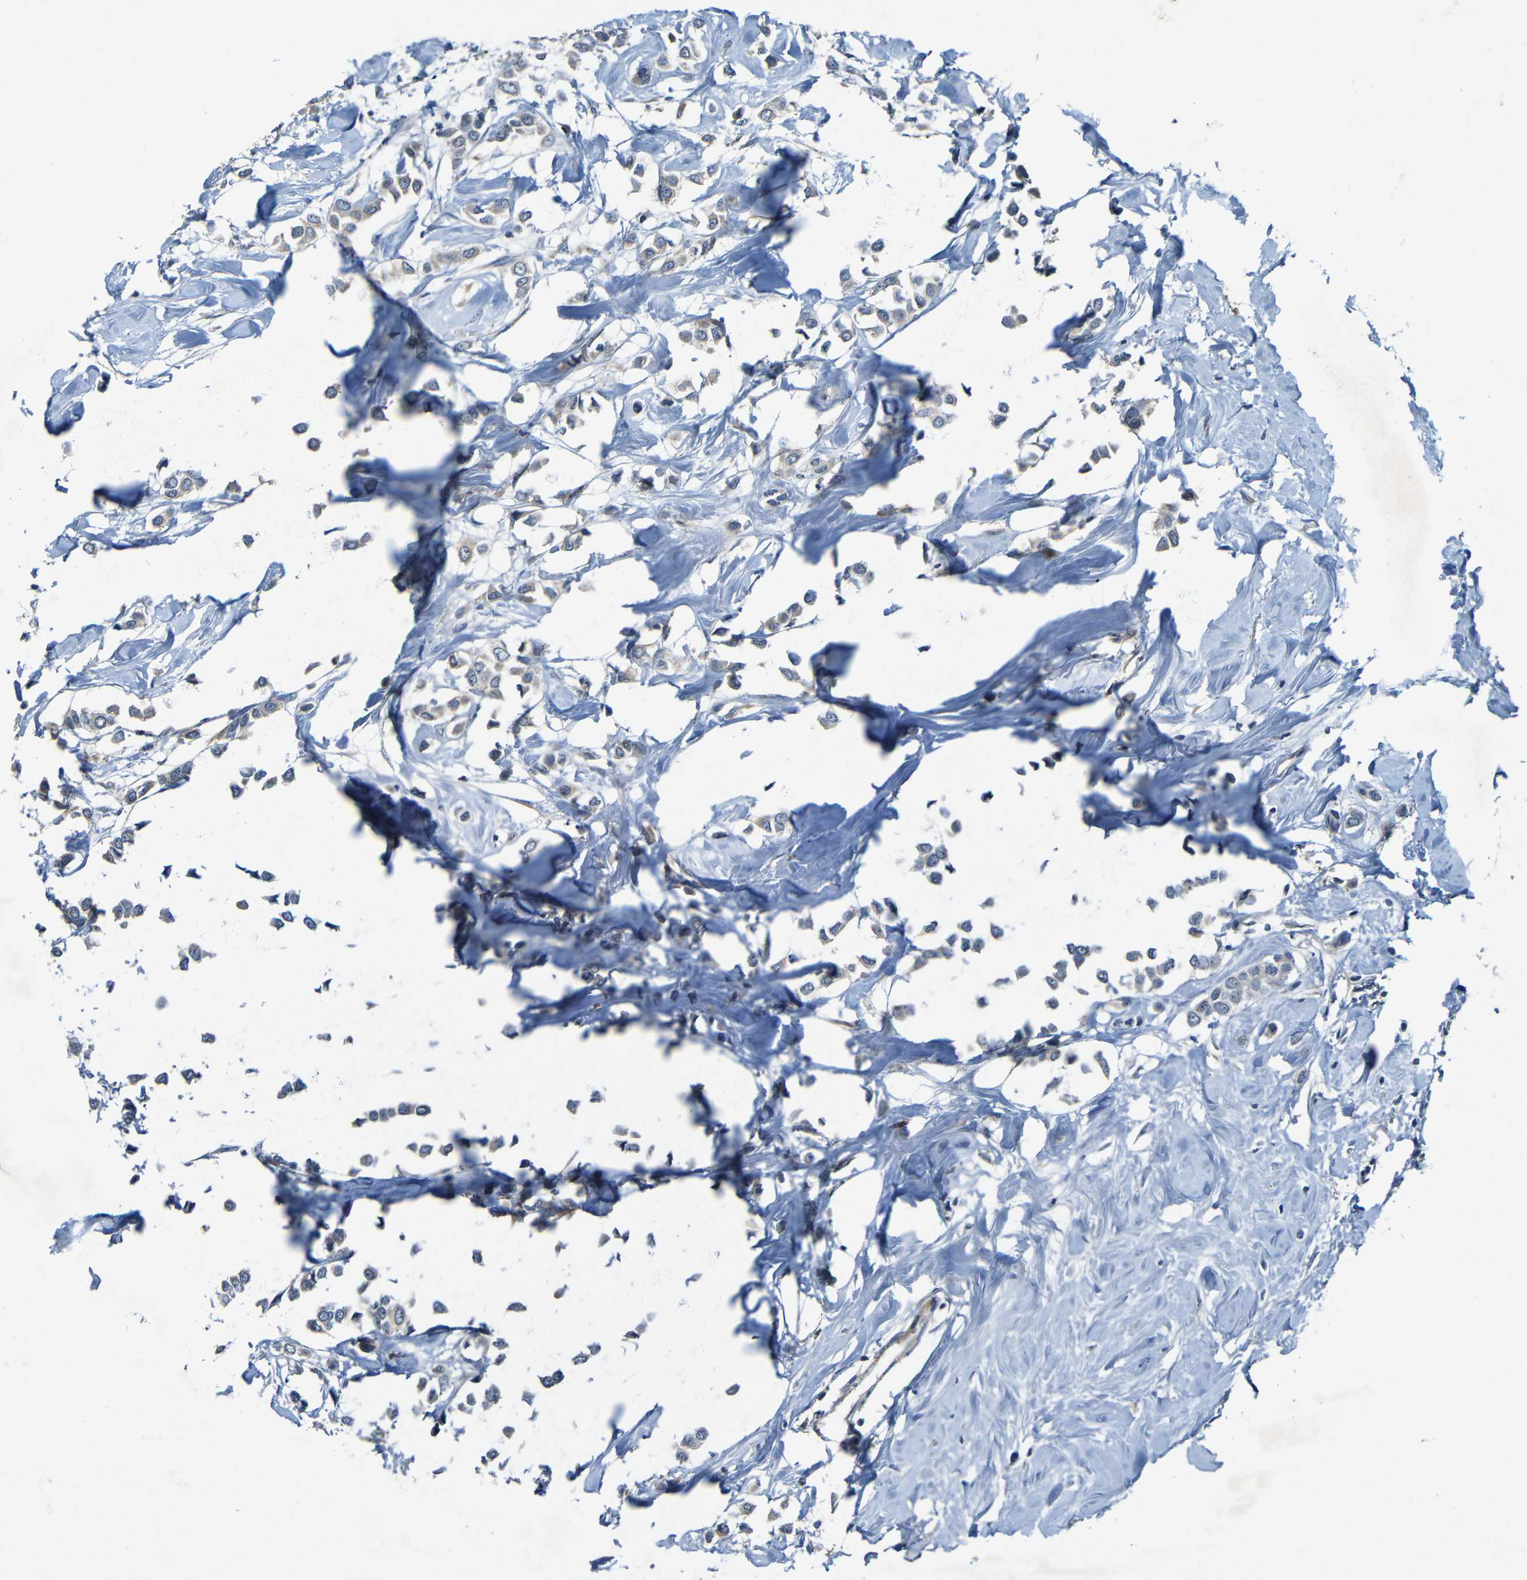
{"staining": {"intensity": "weak", "quantity": "<25%", "location": "cytoplasmic/membranous"}, "tissue": "breast cancer", "cell_type": "Tumor cells", "image_type": "cancer", "snomed": [{"axis": "morphology", "description": "Lobular carcinoma"}, {"axis": "topography", "description": "Breast"}], "caption": "This image is of breast cancer (lobular carcinoma) stained with immunohistochemistry to label a protein in brown with the nuclei are counter-stained blue. There is no expression in tumor cells. Nuclei are stained in blue.", "gene": "LRRC70", "patient": {"sex": "female", "age": 51}}